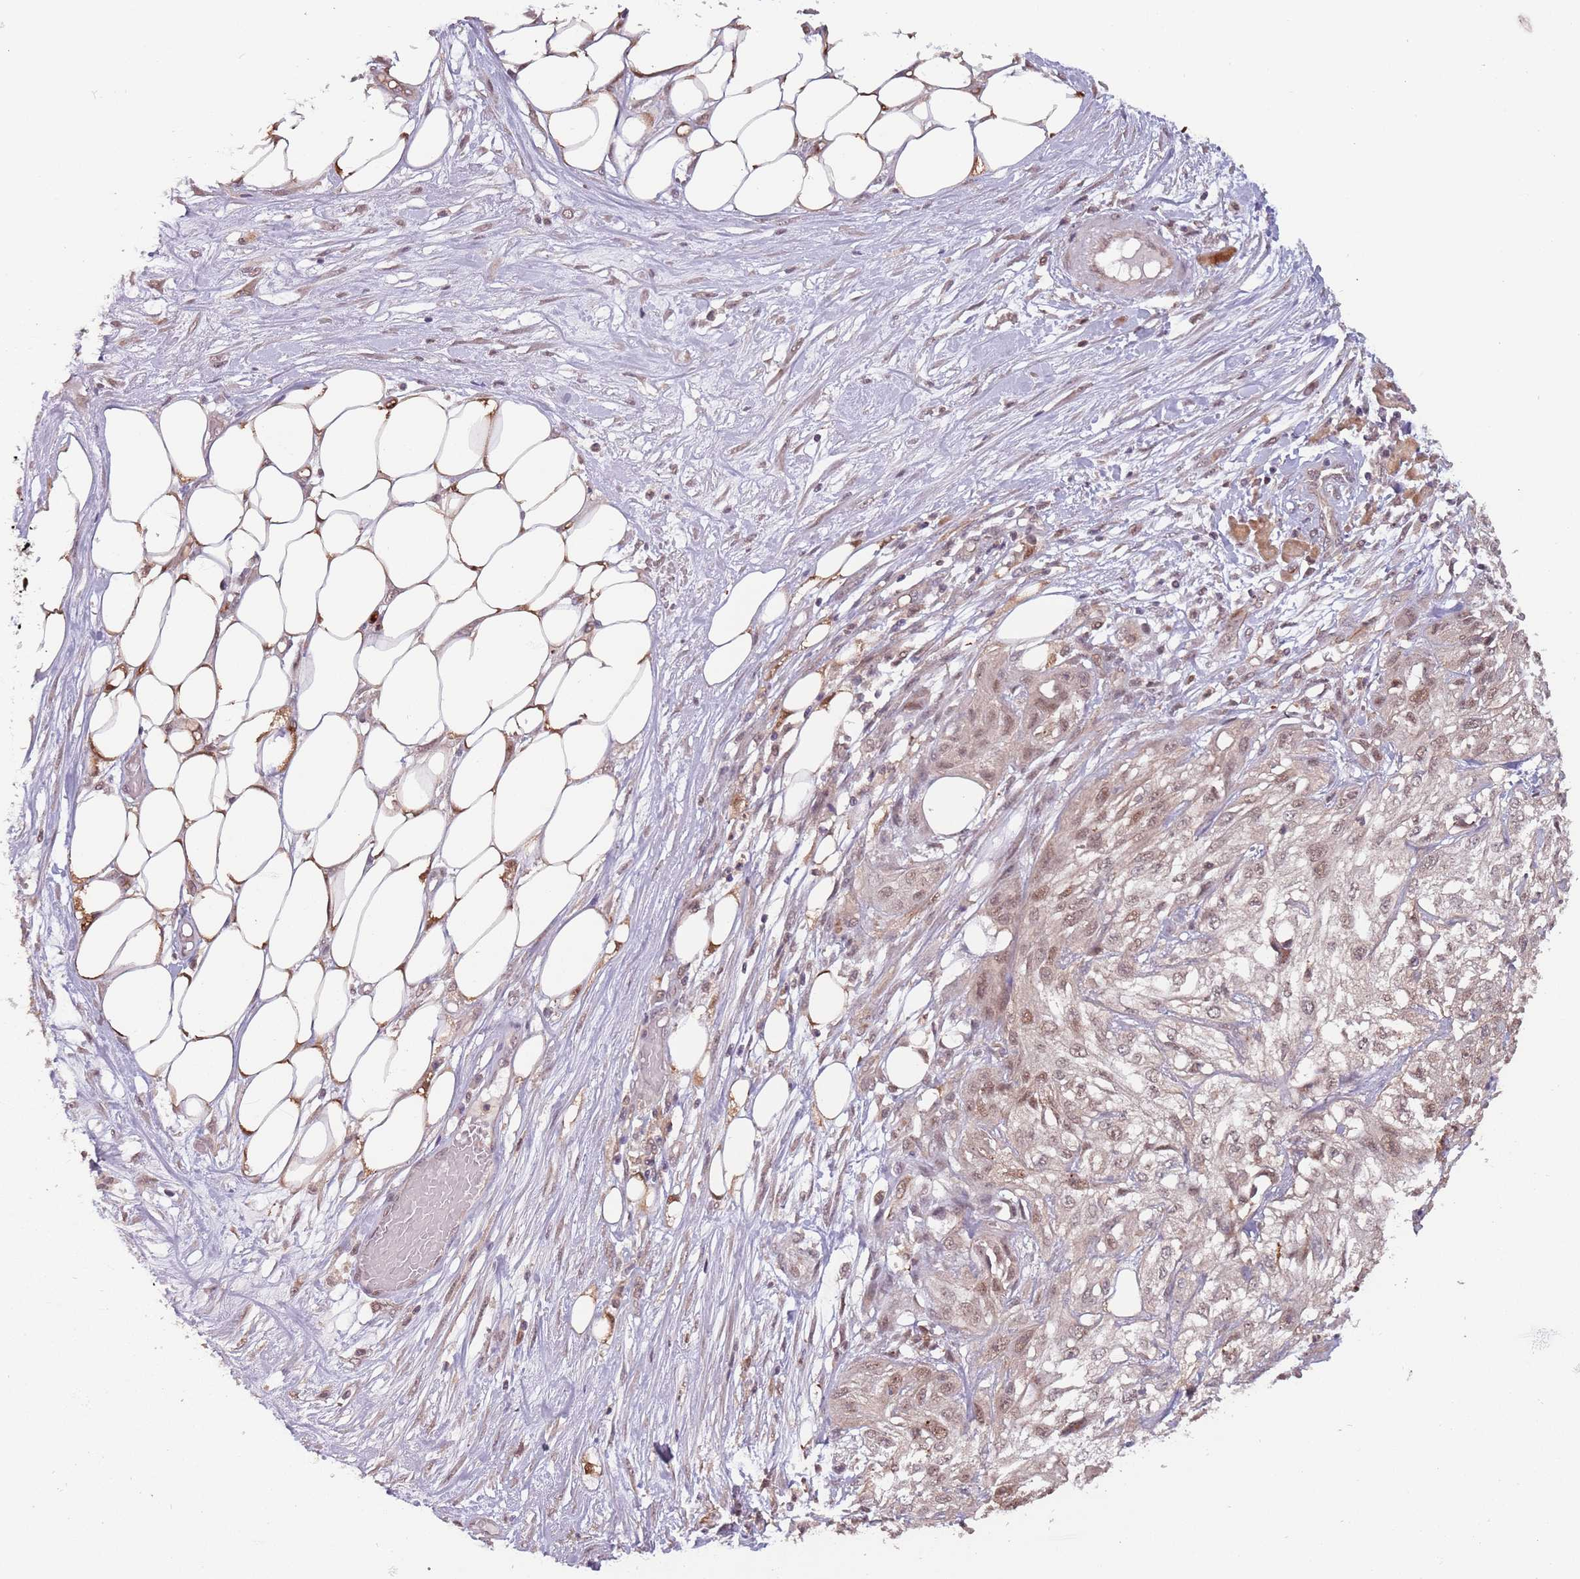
{"staining": {"intensity": "weak", "quantity": ">75%", "location": "nuclear"}, "tissue": "skin cancer", "cell_type": "Tumor cells", "image_type": "cancer", "snomed": [{"axis": "morphology", "description": "Squamous cell carcinoma, NOS"}, {"axis": "morphology", "description": "Squamous cell carcinoma, metastatic, NOS"}, {"axis": "topography", "description": "Skin"}, {"axis": "topography", "description": "Lymph node"}], "caption": "Brown immunohistochemical staining in skin squamous cell carcinoma reveals weak nuclear positivity in approximately >75% of tumor cells.", "gene": "ZBTB5", "patient": {"sex": "male", "age": 75}}